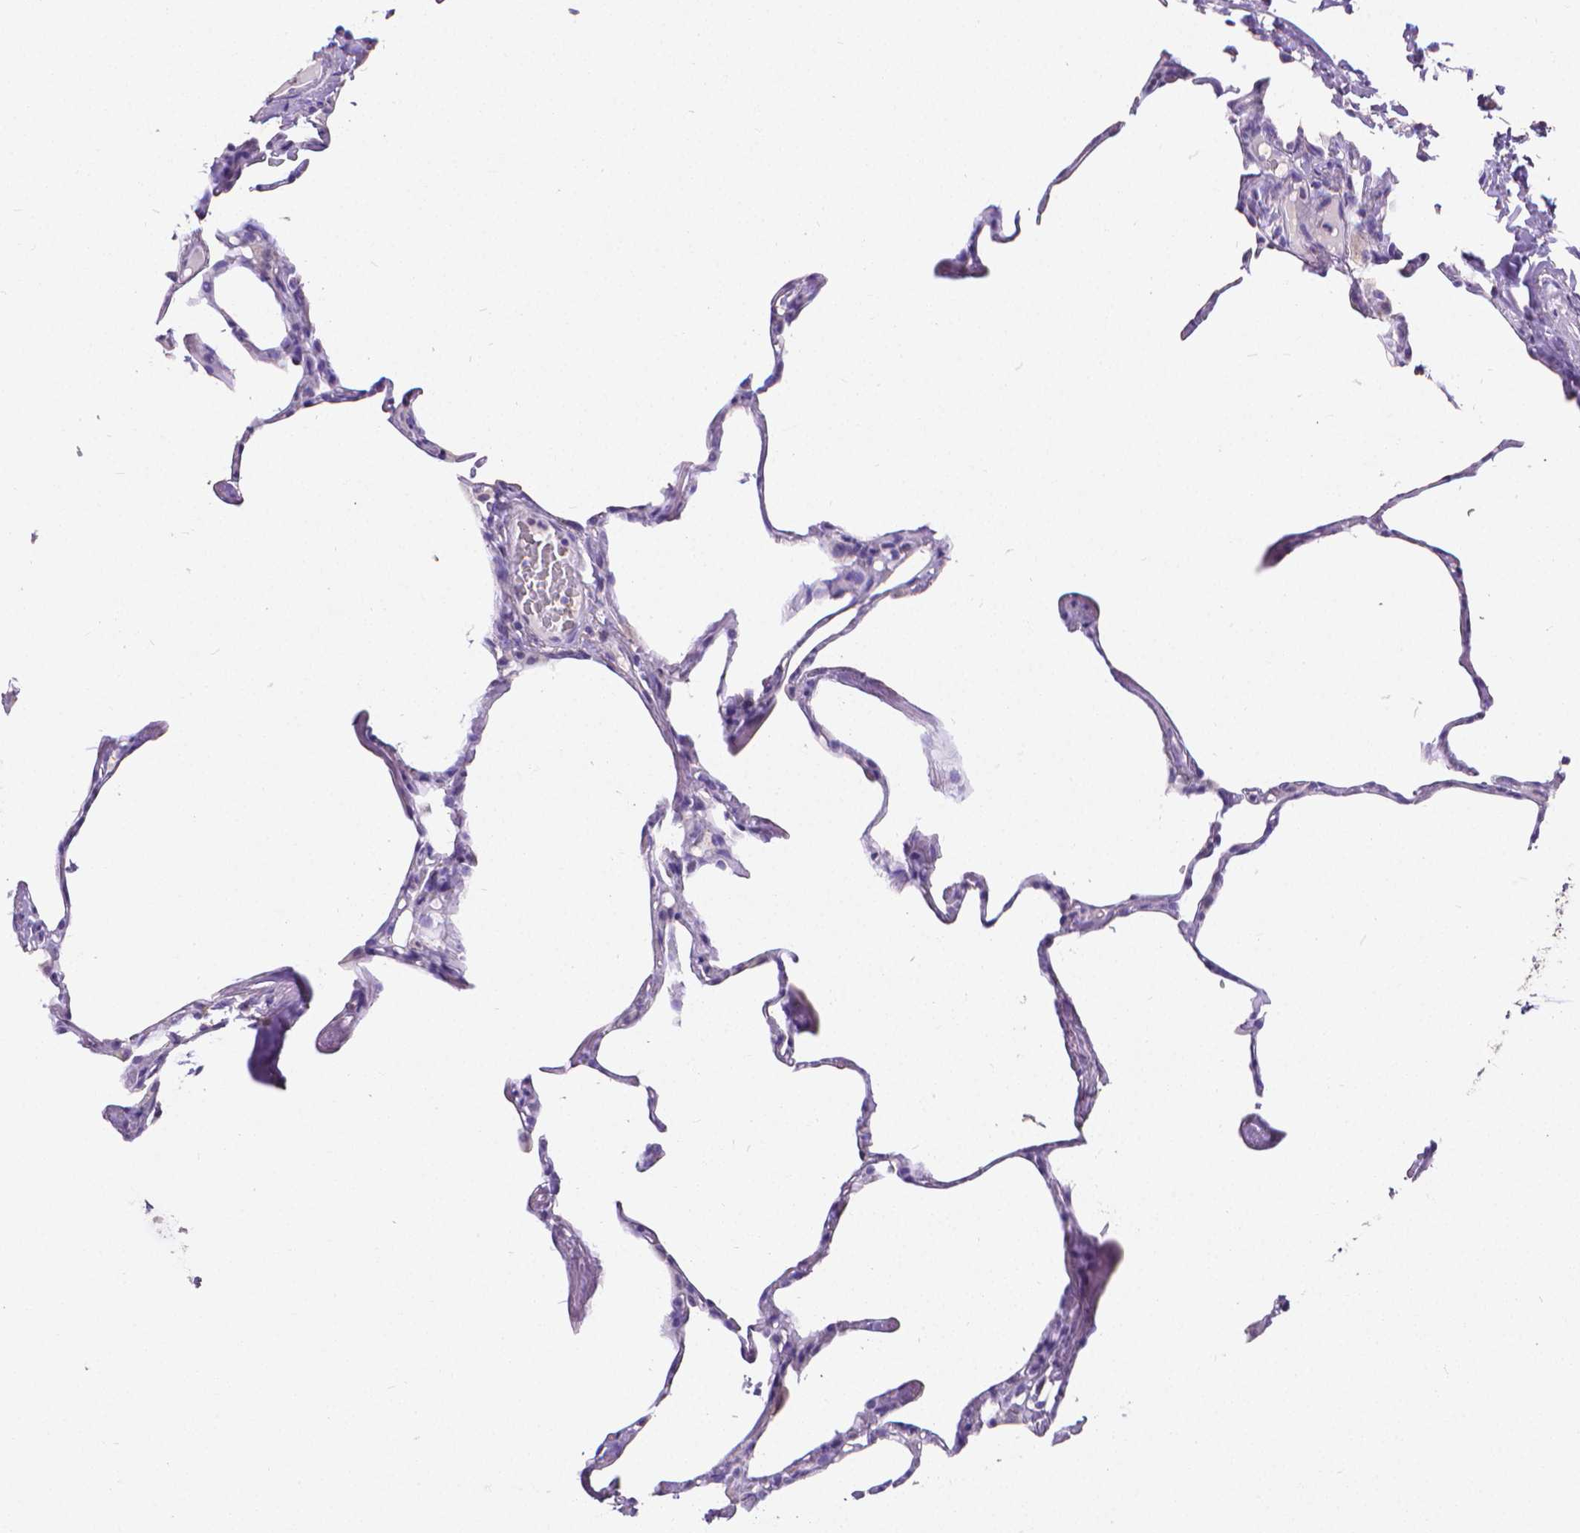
{"staining": {"intensity": "negative", "quantity": "none", "location": "none"}, "tissue": "lung", "cell_type": "Alveolar cells", "image_type": "normal", "snomed": [{"axis": "morphology", "description": "Normal tissue, NOS"}, {"axis": "topography", "description": "Lung"}], "caption": "Immunohistochemistry photomicrograph of benign lung: human lung stained with DAB (3,3'-diaminobenzidine) reveals no significant protein expression in alveolar cells. (DAB immunohistochemistry (IHC) visualized using brightfield microscopy, high magnification).", "gene": "CD4", "patient": {"sex": "male", "age": 65}}